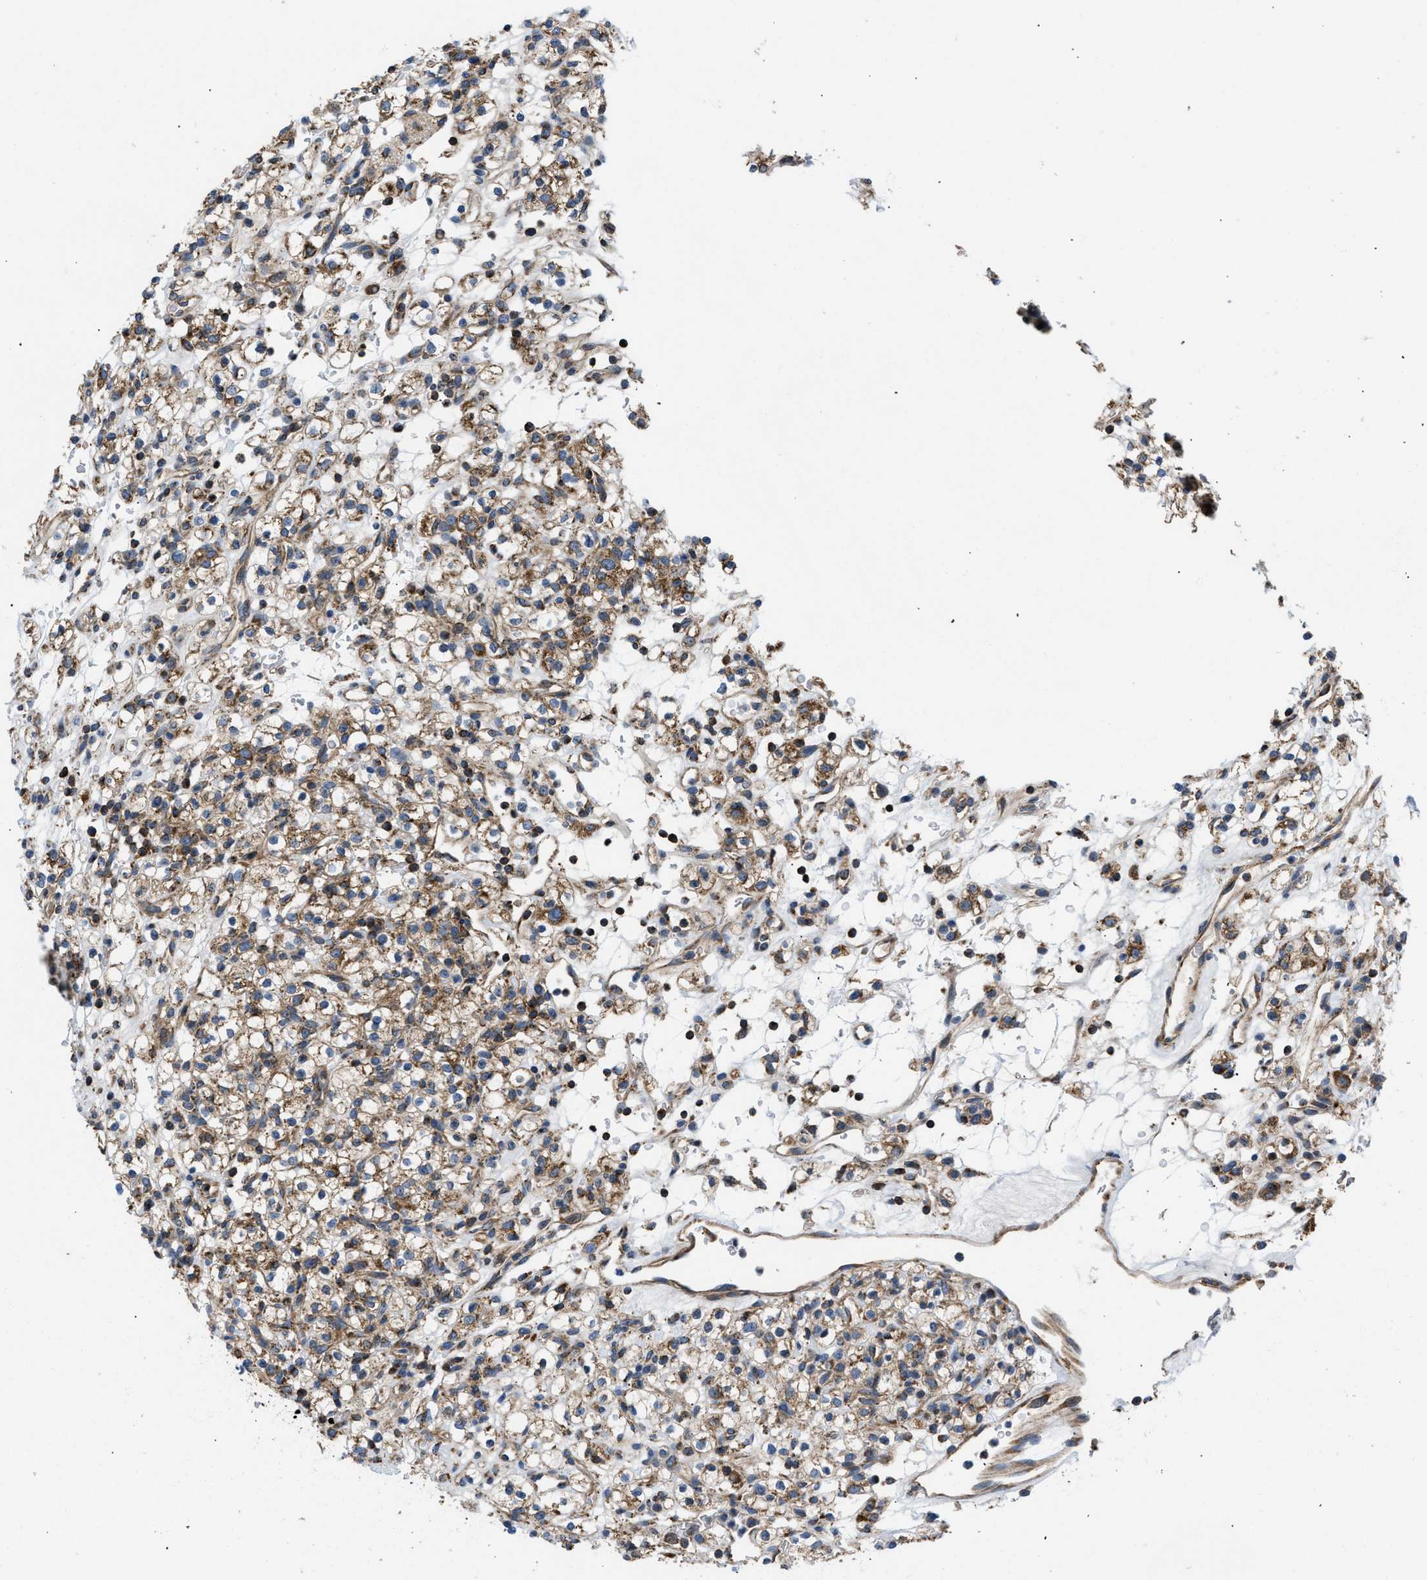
{"staining": {"intensity": "moderate", "quantity": ">75%", "location": "cytoplasmic/membranous"}, "tissue": "renal cancer", "cell_type": "Tumor cells", "image_type": "cancer", "snomed": [{"axis": "morphology", "description": "Normal tissue, NOS"}, {"axis": "morphology", "description": "Adenocarcinoma, NOS"}, {"axis": "topography", "description": "Kidney"}], "caption": "Tumor cells demonstrate medium levels of moderate cytoplasmic/membranous staining in approximately >75% of cells in human adenocarcinoma (renal).", "gene": "OPTN", "patient": {"sex": "female", "age": 72}}